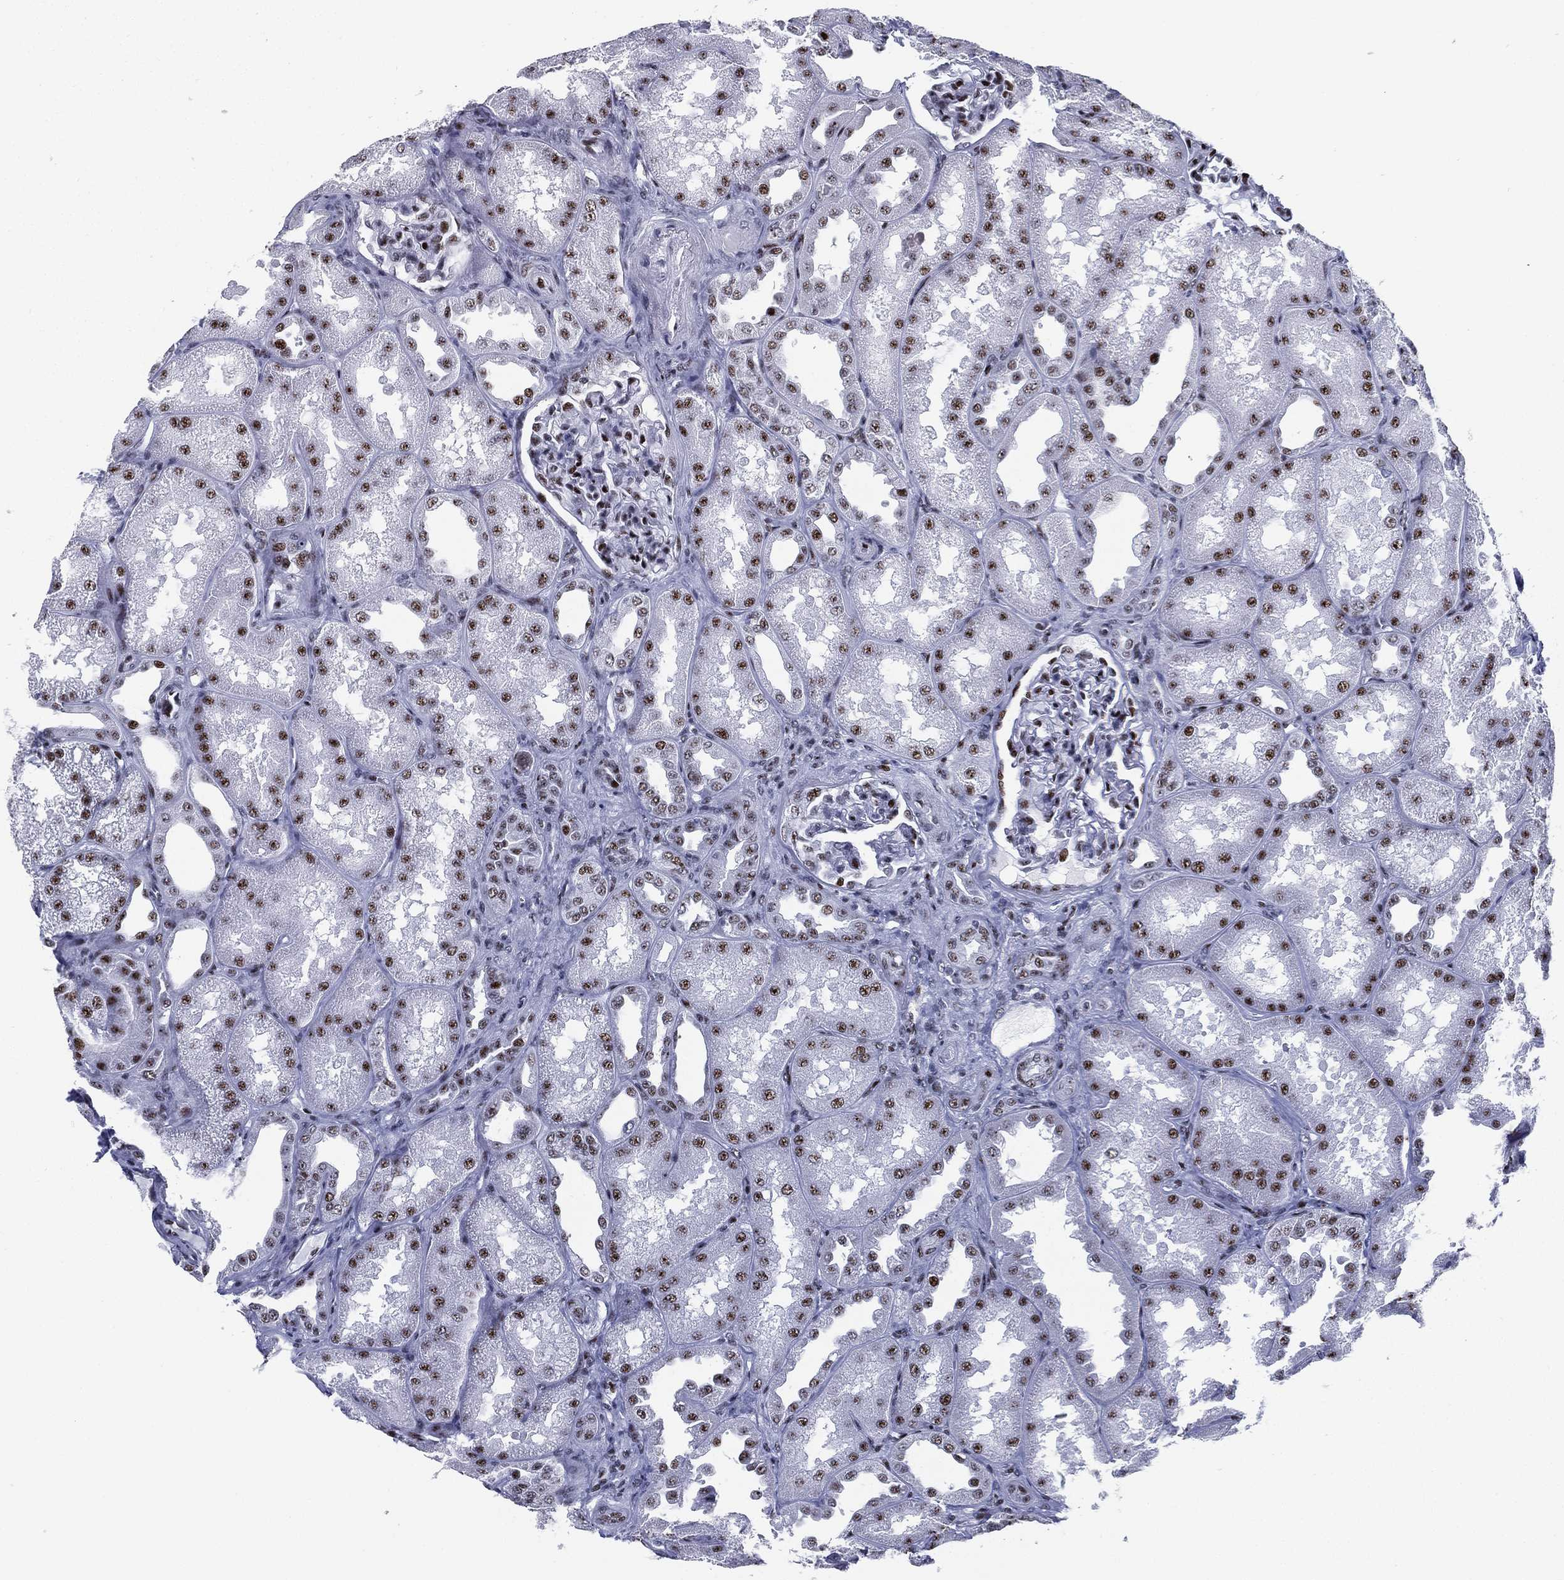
{"staining": {"intensity": "strong", "quantity": "25%-75%", "location": "nuclear"}, "tissue": "kidney", "cell_type": "Cells in glomeruli", "image_type": "normal", "snomed": [{"axis": "morphology", "description": "Normal tissue, NOS"}, {"axis": "topography", "description": "Kidney"}], "caption": "Kidney stained for a protein (brown) reveals strong nuclear positive staining in about 25%-75% of cells in glomeruli.", "gene": "CYB561D2", "patient": {"sex": "male", "age": 61}}